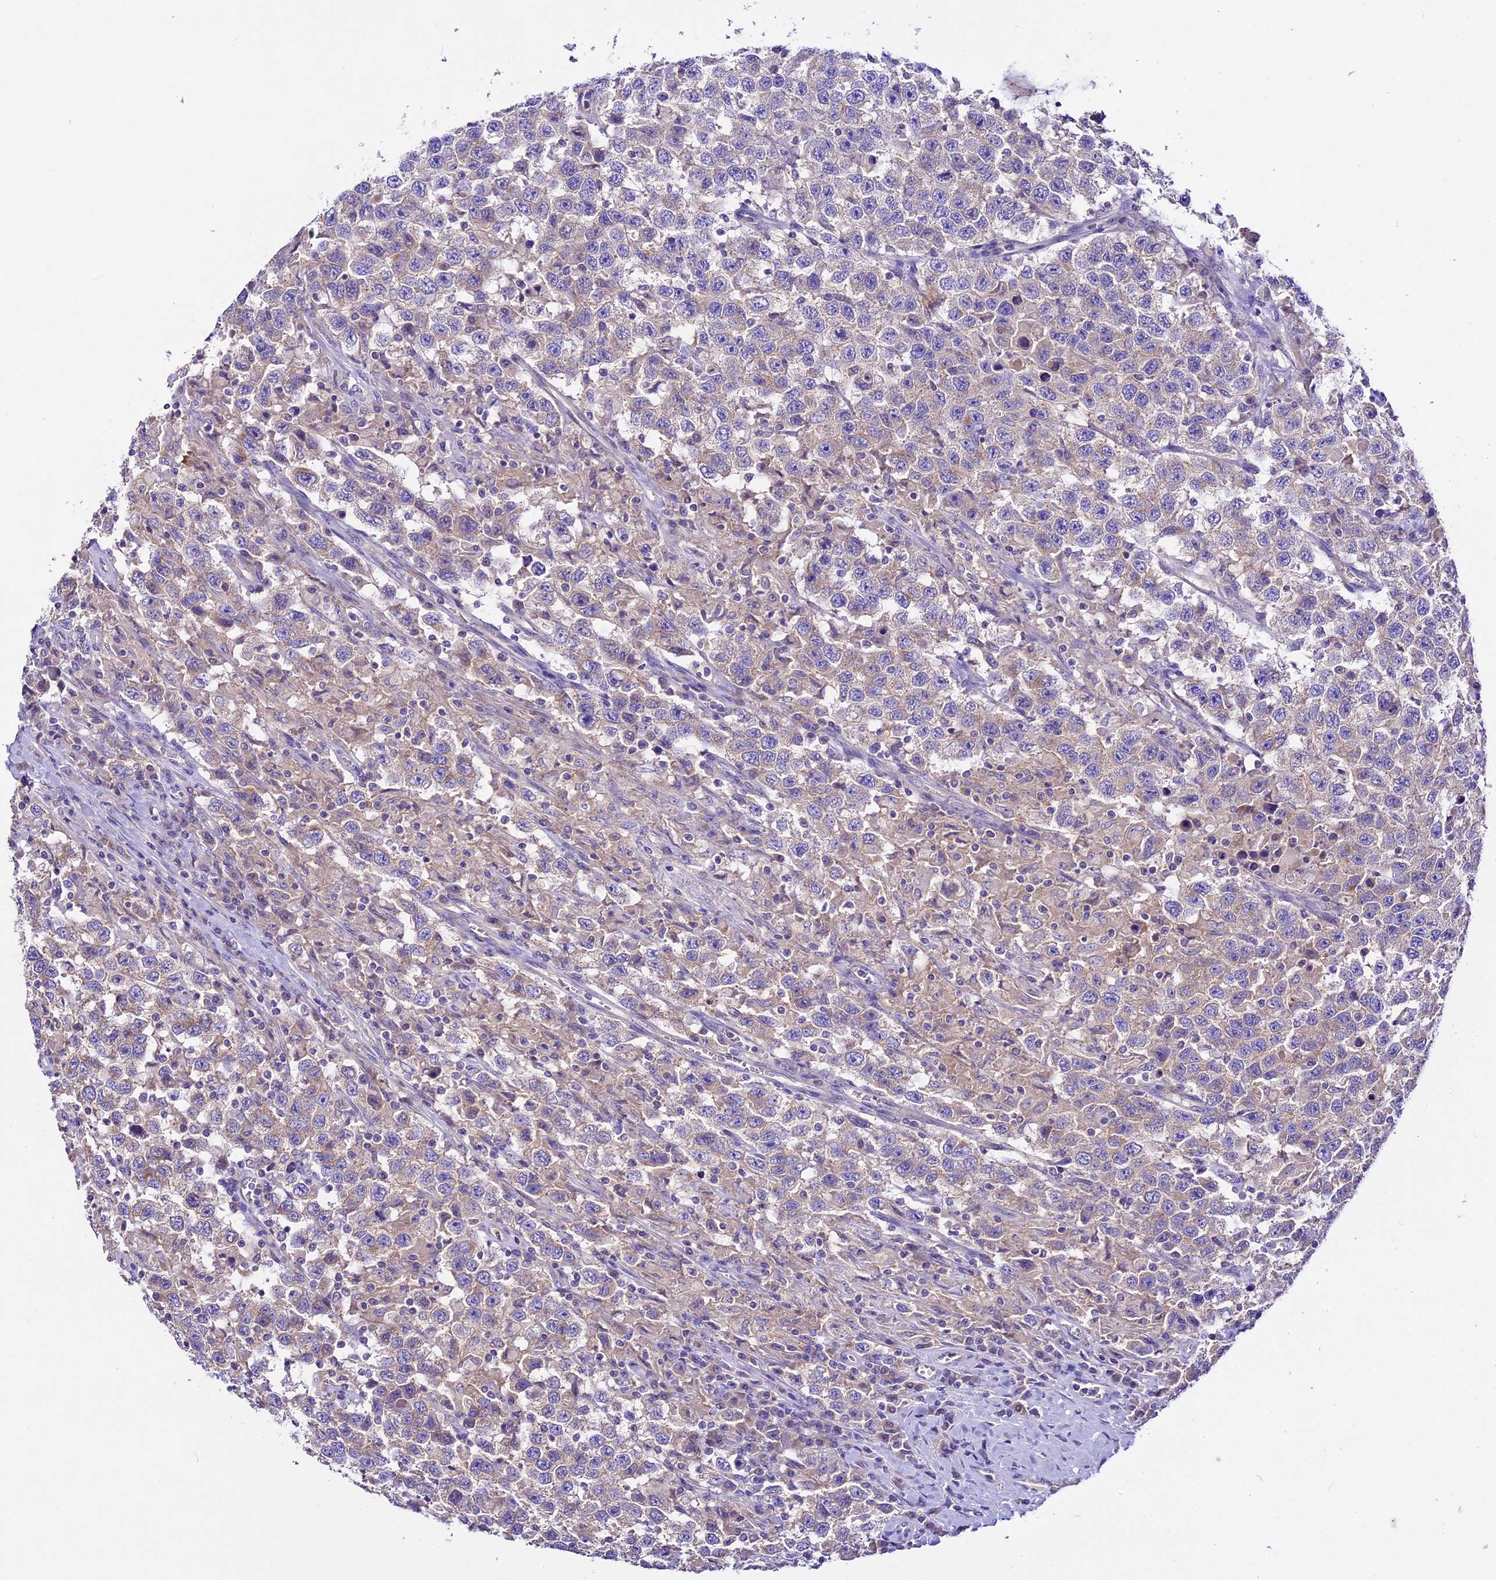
{"staining": {"intensity": "weak", "quantity": "<25%", "location": "cytoplasmic/membranous"}, "tissue": "testis cancer", "cell_type": "Tumor cells", "image_type": "cancer", "snomed": [{"axis": "morphology", "description": "Seminoma, NOS"}, {"axis": "topography", "description": "Testis"}], "caption": "This is an IHC micrograph of human testis cancer. There is no staining in tumor cells.", "gene": "PEMT", "patient": {"sex": "male", "age": 41}}